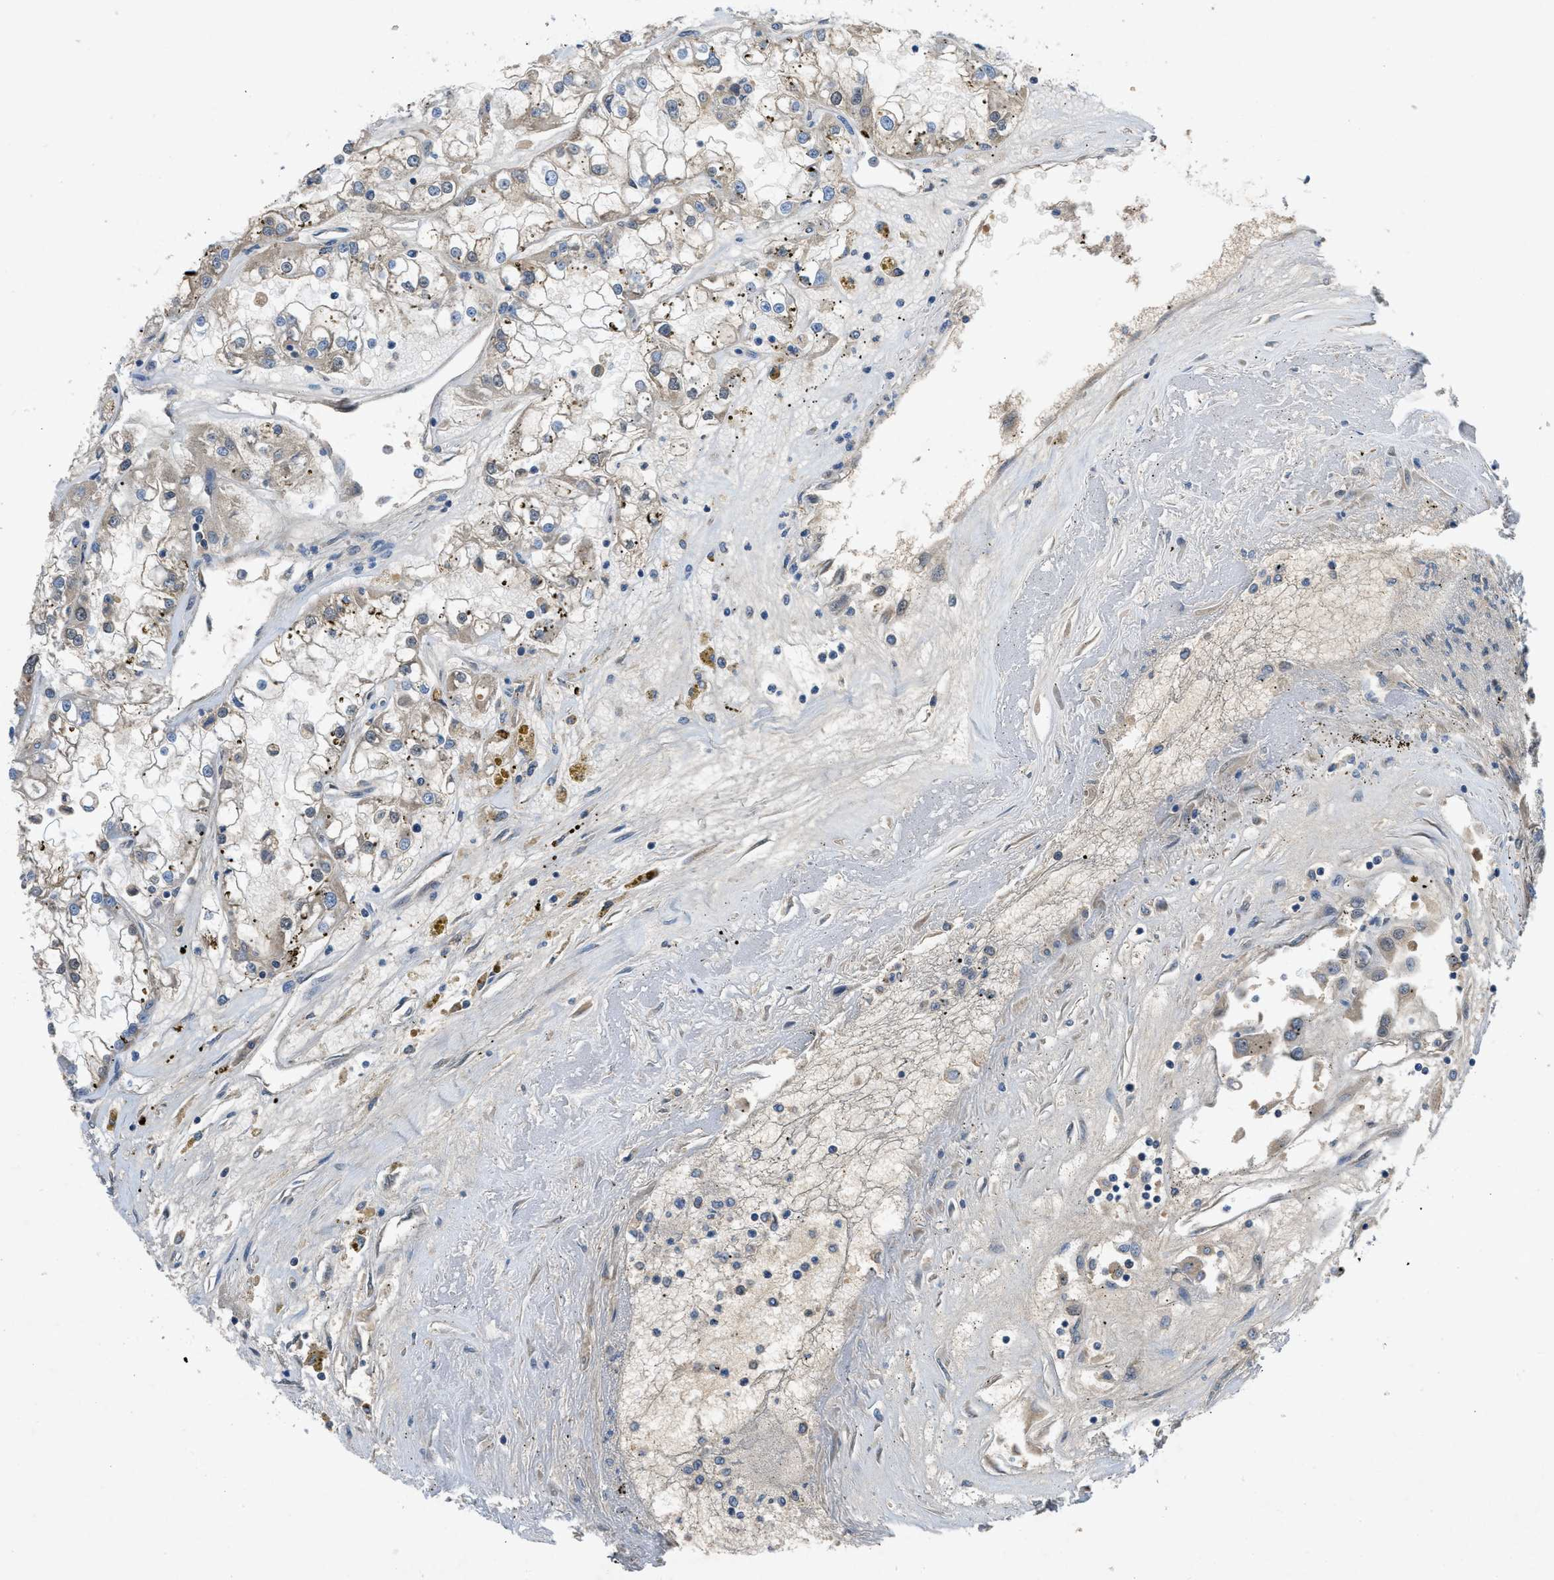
{"staining": {"intensity": "weak", "quantity": "25%-75%", "location": "cytoplasmic/membranous"}, "tissue": "renal cancer", "cell_type": "Tumor cells", "image_type": "cancer", "snomed": [{"axis": "morphology", "description": "Adenocarcinoma, NOS"}, {"axis": "topography", "description": "Kidney"}], "caption": "Brown immunohistochemical staining in renal adenocarcinoma displays weak cytoplasmic/membranous expression in about 25%-75% of tumor cells.", "gene": "PNKD", "patient": {"sex": "female", "age": 52}}